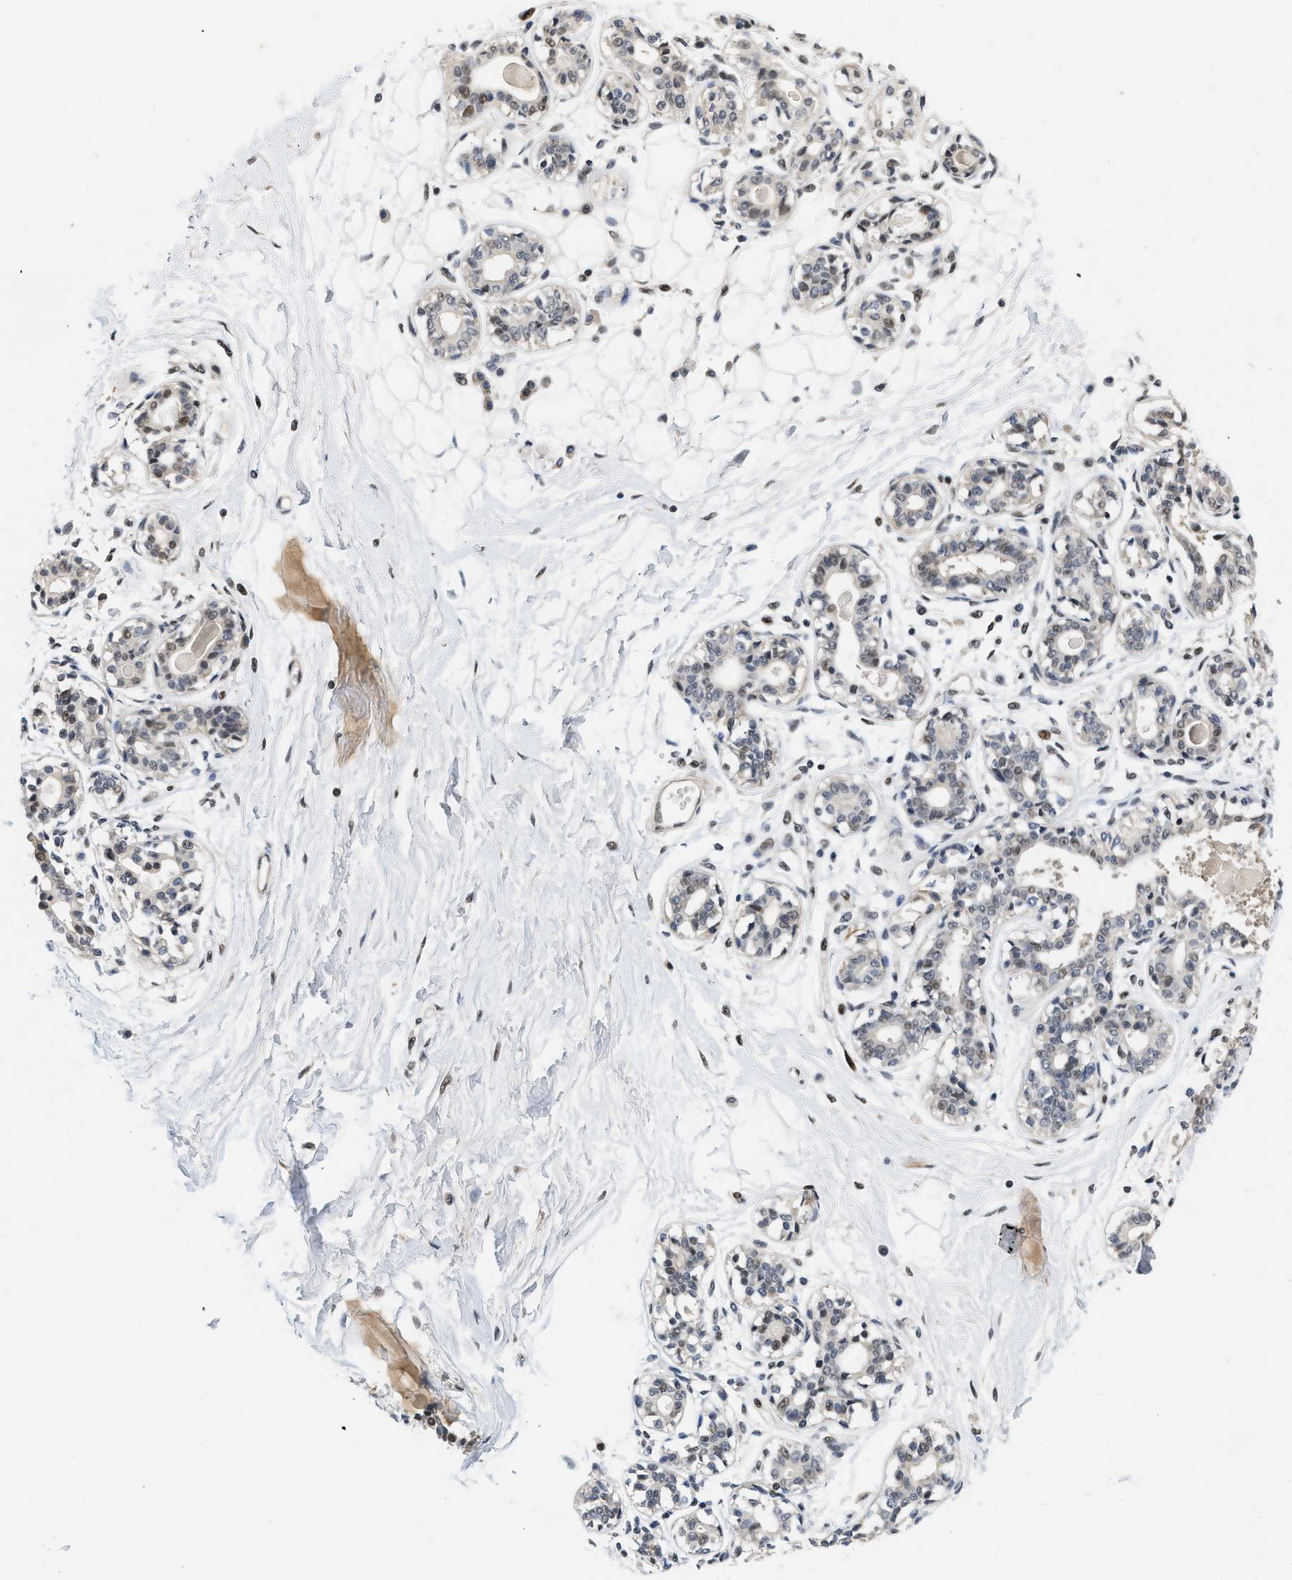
{"staining": {"intensity": "negative", "quantity": "none", "location": "none"}, "tissue": "breast", "cell_type": "Adipocytes", "image_type": "normal", "snomed": [{"axis": "morphology", "description": "Normal tissue, NOS"}, {"axis": "topography", "description": "Breast"}], "caption": "Immunohistochemistry (IHC) of benign human breast demonstrates no positivity in adipocytes. The staining was performed using DAB to visualize the protein expression in brown, while the nuclei were stained in blue with hematoxylin (Magnification: 20x).", "gene": "VIP", "patient": {"sex": "female", "age": 45}}